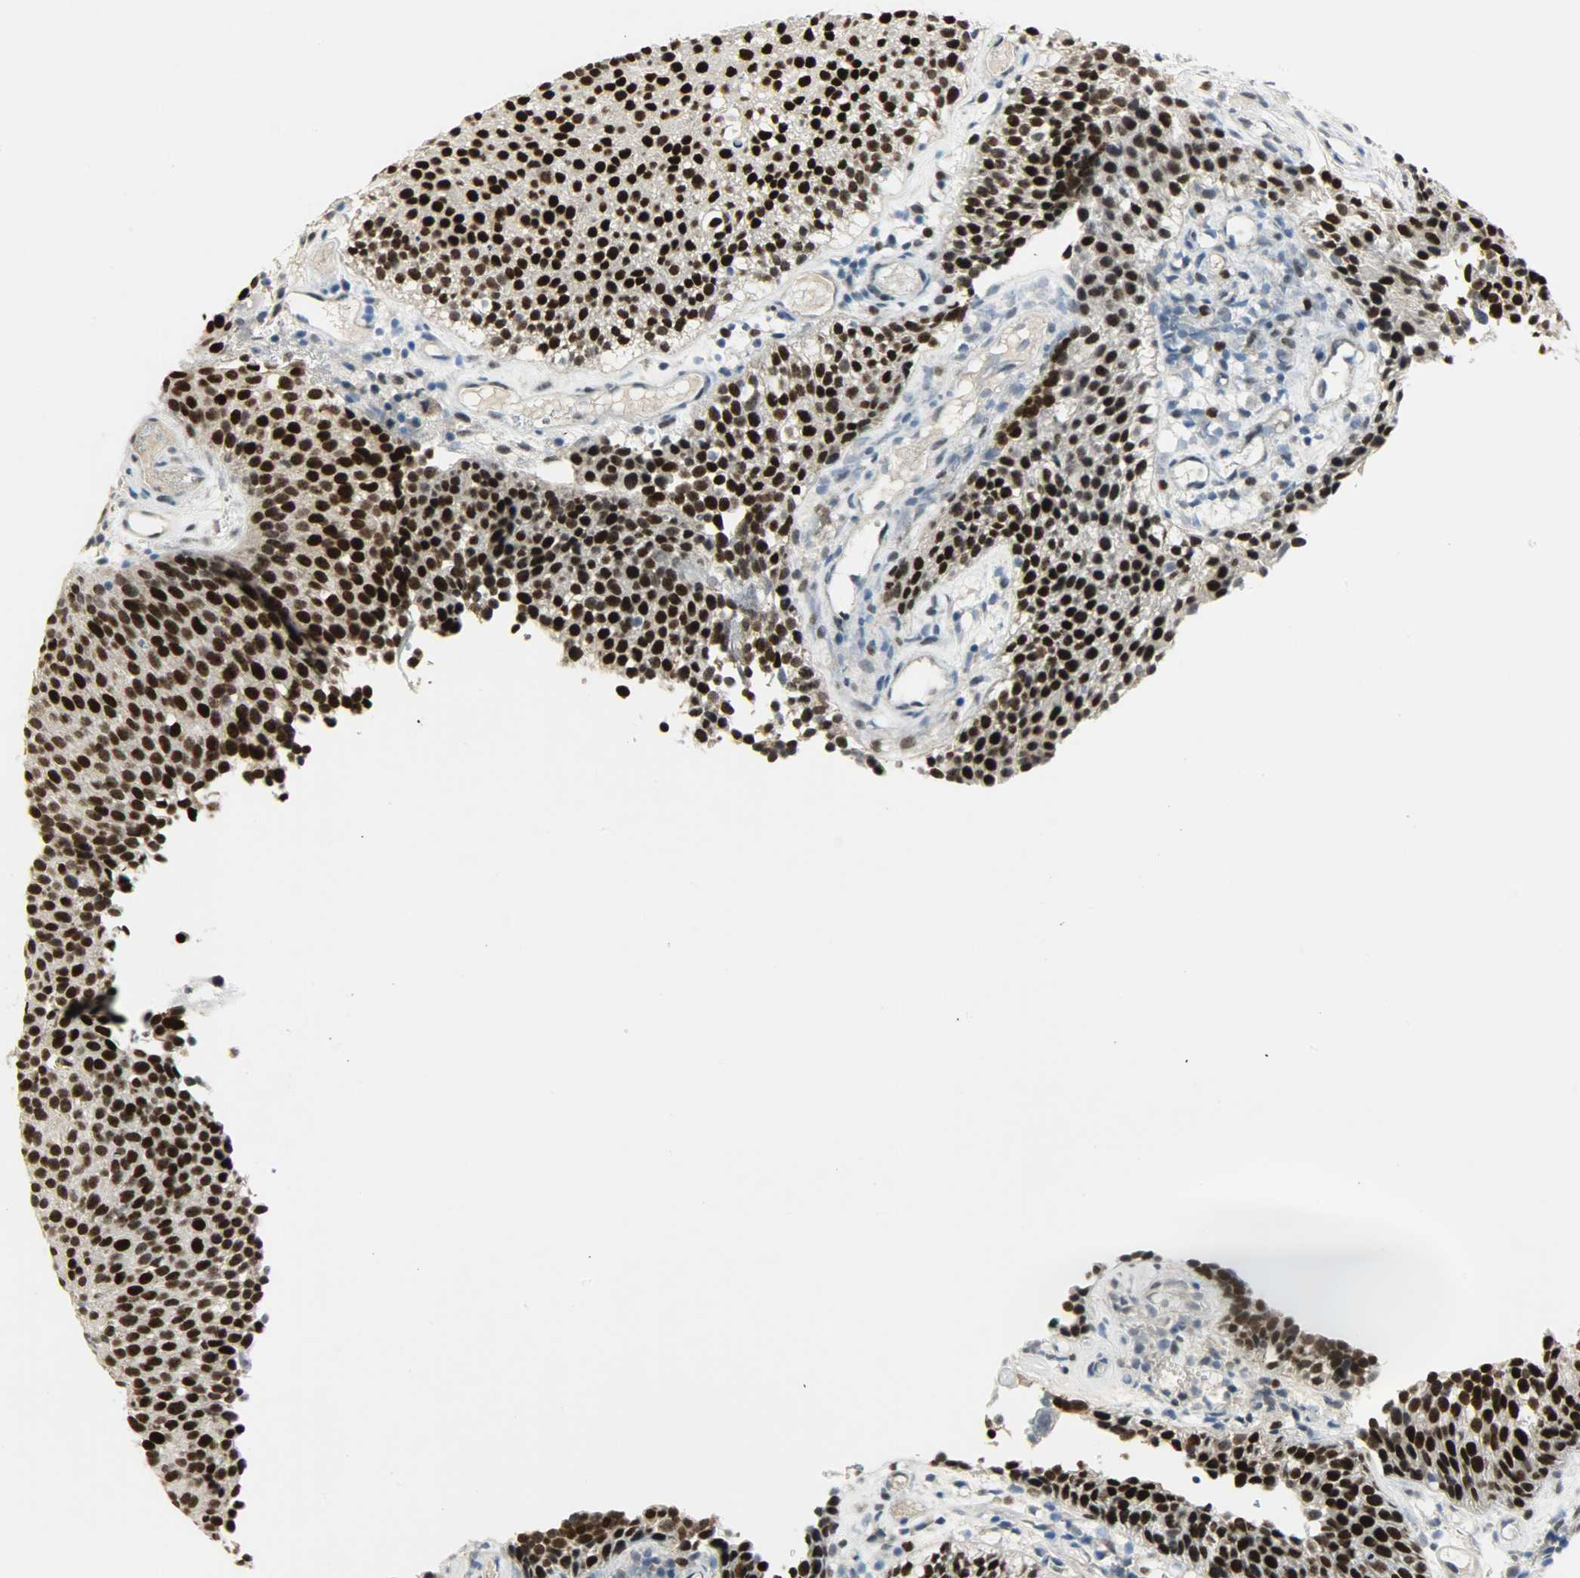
{"staining": {"intensity": "strong", "quantity": ">75%", "location": "nuclear"}, "tissue": "urothelial cancer", "cell_type": "Tumor cells", "image_type": "cancer", "snomed": [{"axis": "morphology", "description": "Urothelial carcinoma, Low grade"}, {"axis": "topography", "description": "Urinary bladder"}], "caption": "About >75% of tumor cells in low-grade urothelial carcinoma demonstrate strong nuclear protein positivity as visualized by brown immunohistochemical staining.", "gene": "PPARG", "patient": {"sex": "male", "age": 85}}